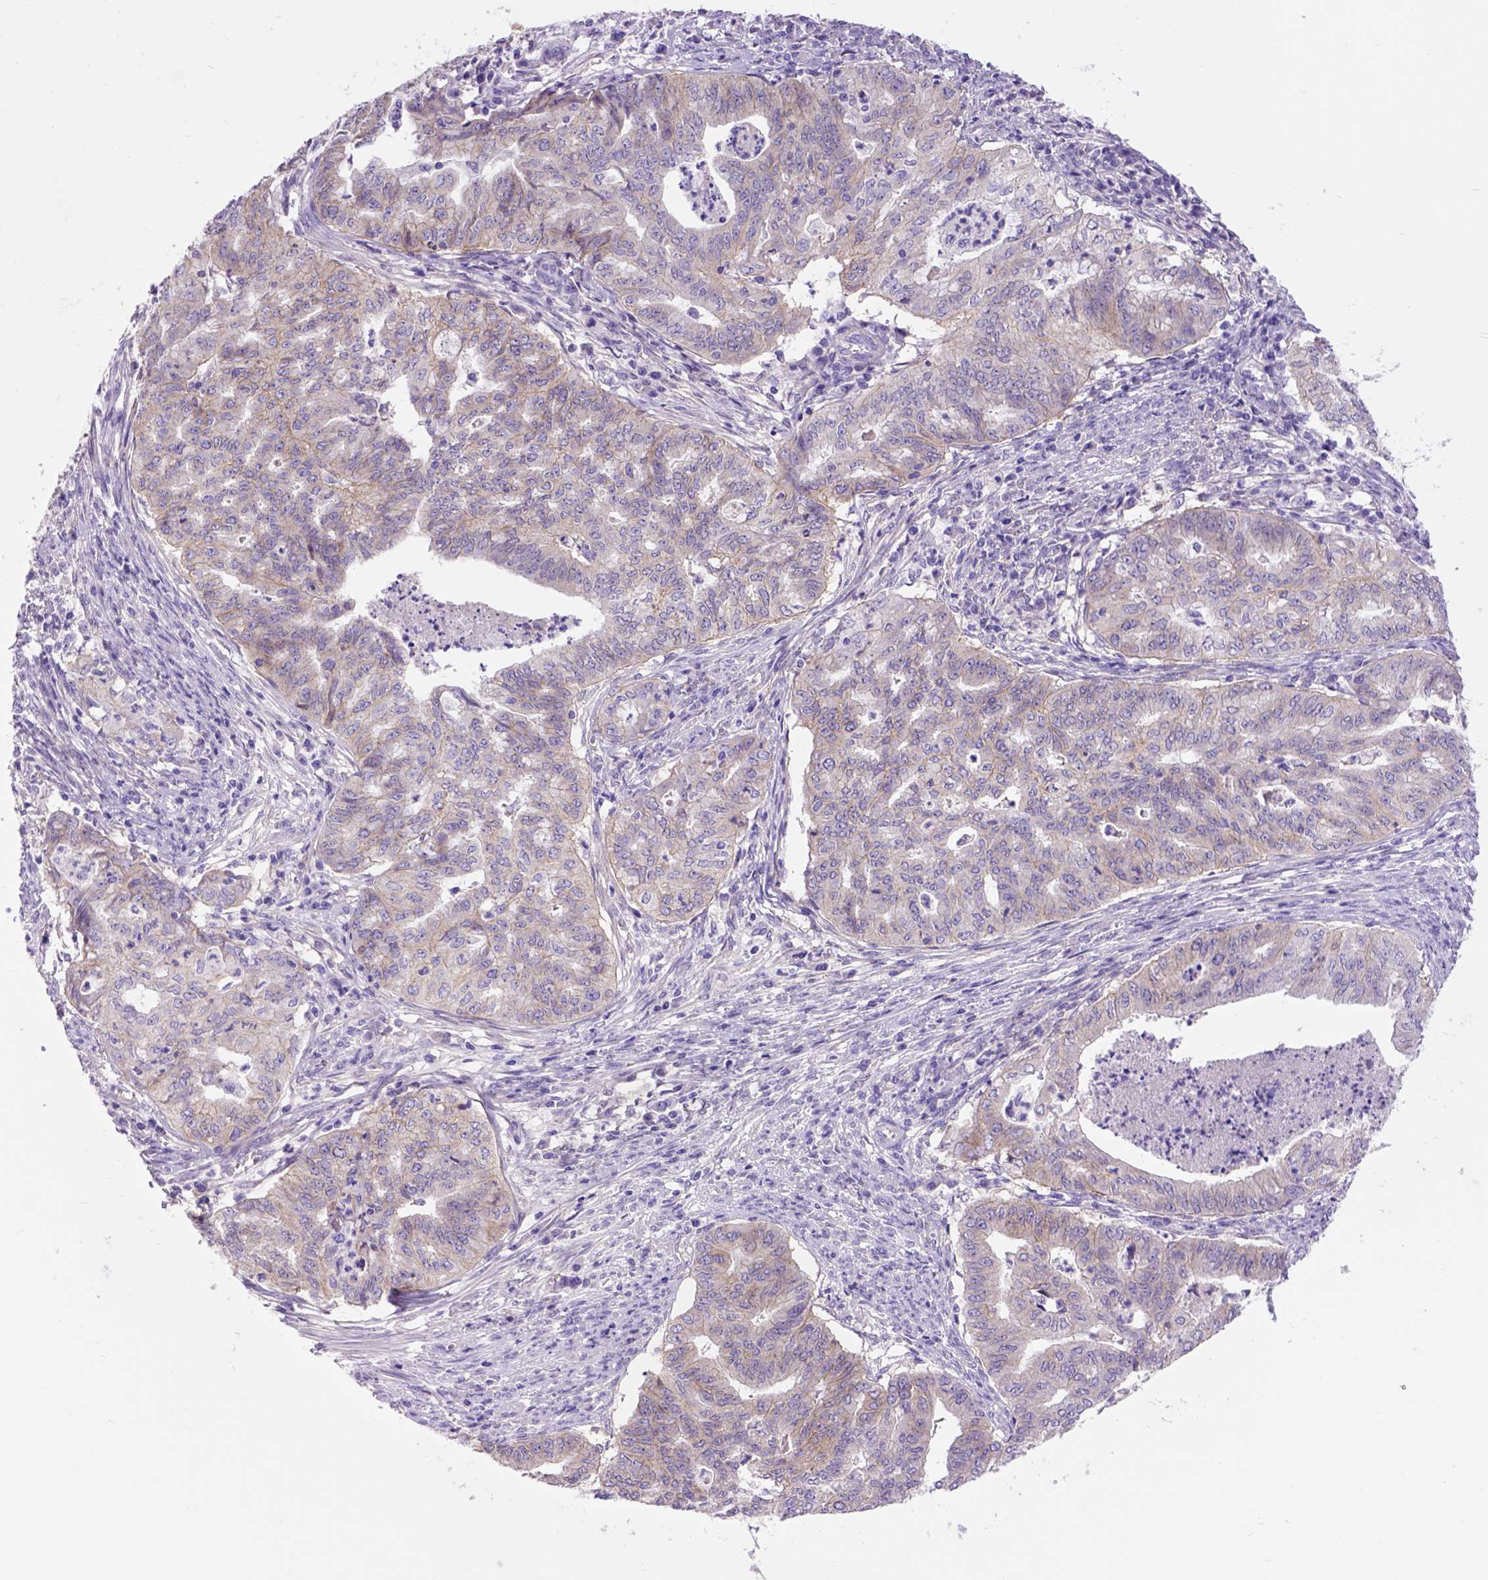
{"staining": {"intensity": "negative", "quantity": "none", "location": "none"}, "tissue": "endometrial cancer", "cell_type": "Tumor cells", "image_type": "cancer", "snomed": [{"axis": "morphology", "description": "Adenocarcinoma, NOS"}, {"axis": "topography", "description": "Endometrium"}], "caption": "Protein analysis of endometrial cancer (adenocarcinoma) exhibits no significant staining in tumor cells. (Immunohistochemistry, brightfield microscopy, high magnification).", "gene": "EGFR", "patient": {"sex": "female", "age": 79}}